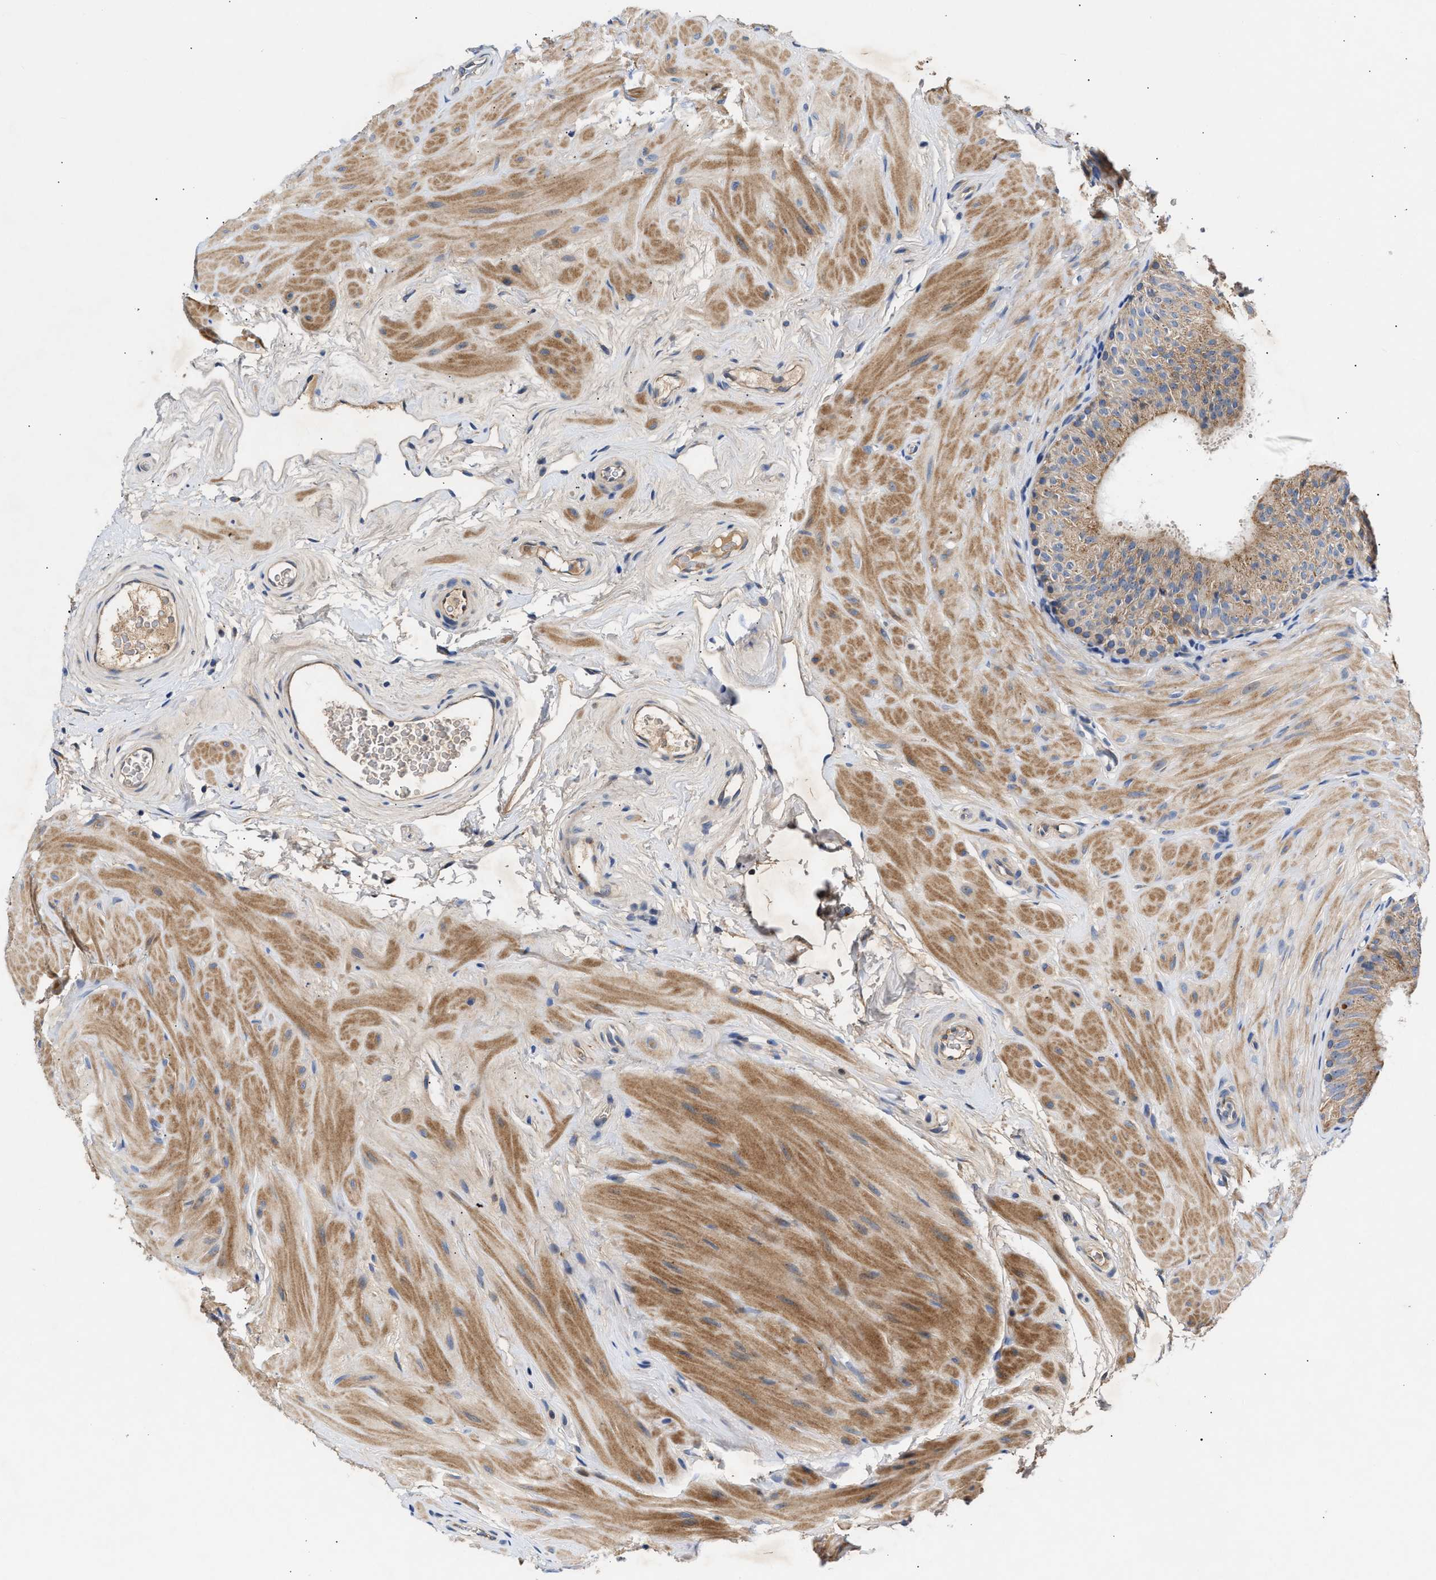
{"staining": {"intensity": "weak", "quantity": "25%-75%", "location": "cytoplasmic/membranous"}, "tissue": "epididymis", "cell_type": "Glandular cells", "image_type": "normal", "snomed": [{"axis": "morphology", "description": "Normal tissue, NOS"}, {"axis": "topography", "description": "Epididymis"}], "caption": "IHC photomicrograph of benign epididymis stained for a protein (brown), which reveals low levels of weak cytoplasmic/membranous staining in approximately 25%-75% of glandular cells.", "gene": "CCDC146", "patient": {"sex": "male", "age": 34}}